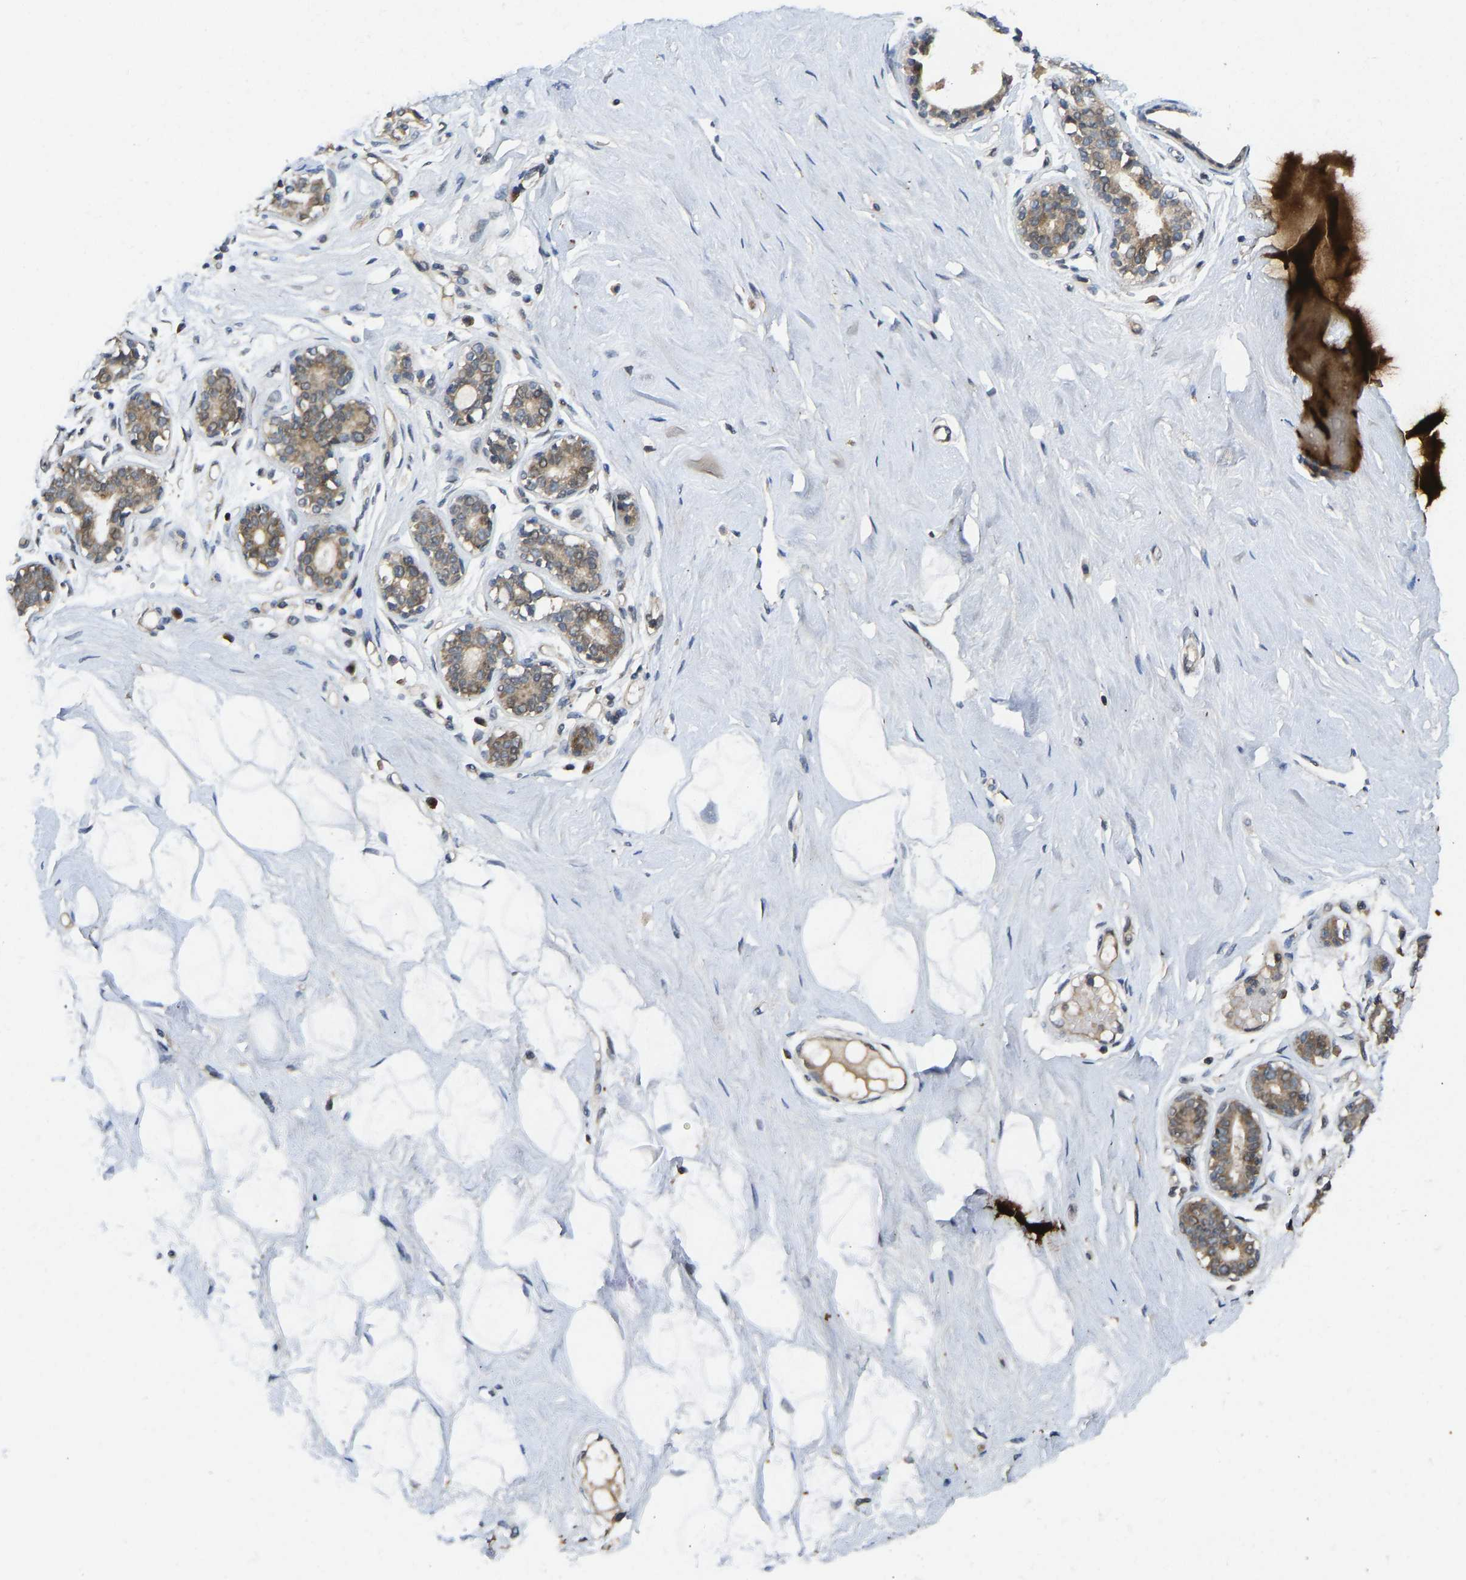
{"staining": {"intensity": "negative", "quantity": "none", "location": "none"}, "tissue": "breast", "cell_type": "Adipocytes", "image_type": "normal", "snomed": [{"axis": "morphology", "description": "Normal tissue, NOS"}, {"axis": "topography", "description": "Breast"}], "caption": "Adipocytes show no significant protein staining in unremarkable breast. The staining was performed using DAB (3,3'-diaminobenzidine) to visualize the protein expression in brown, while the nuclei were stained in blue with hematoxylin (Magnification: 20x).", "gene": "NDRG3", "patient": {"sex": "female", "age": 23}}